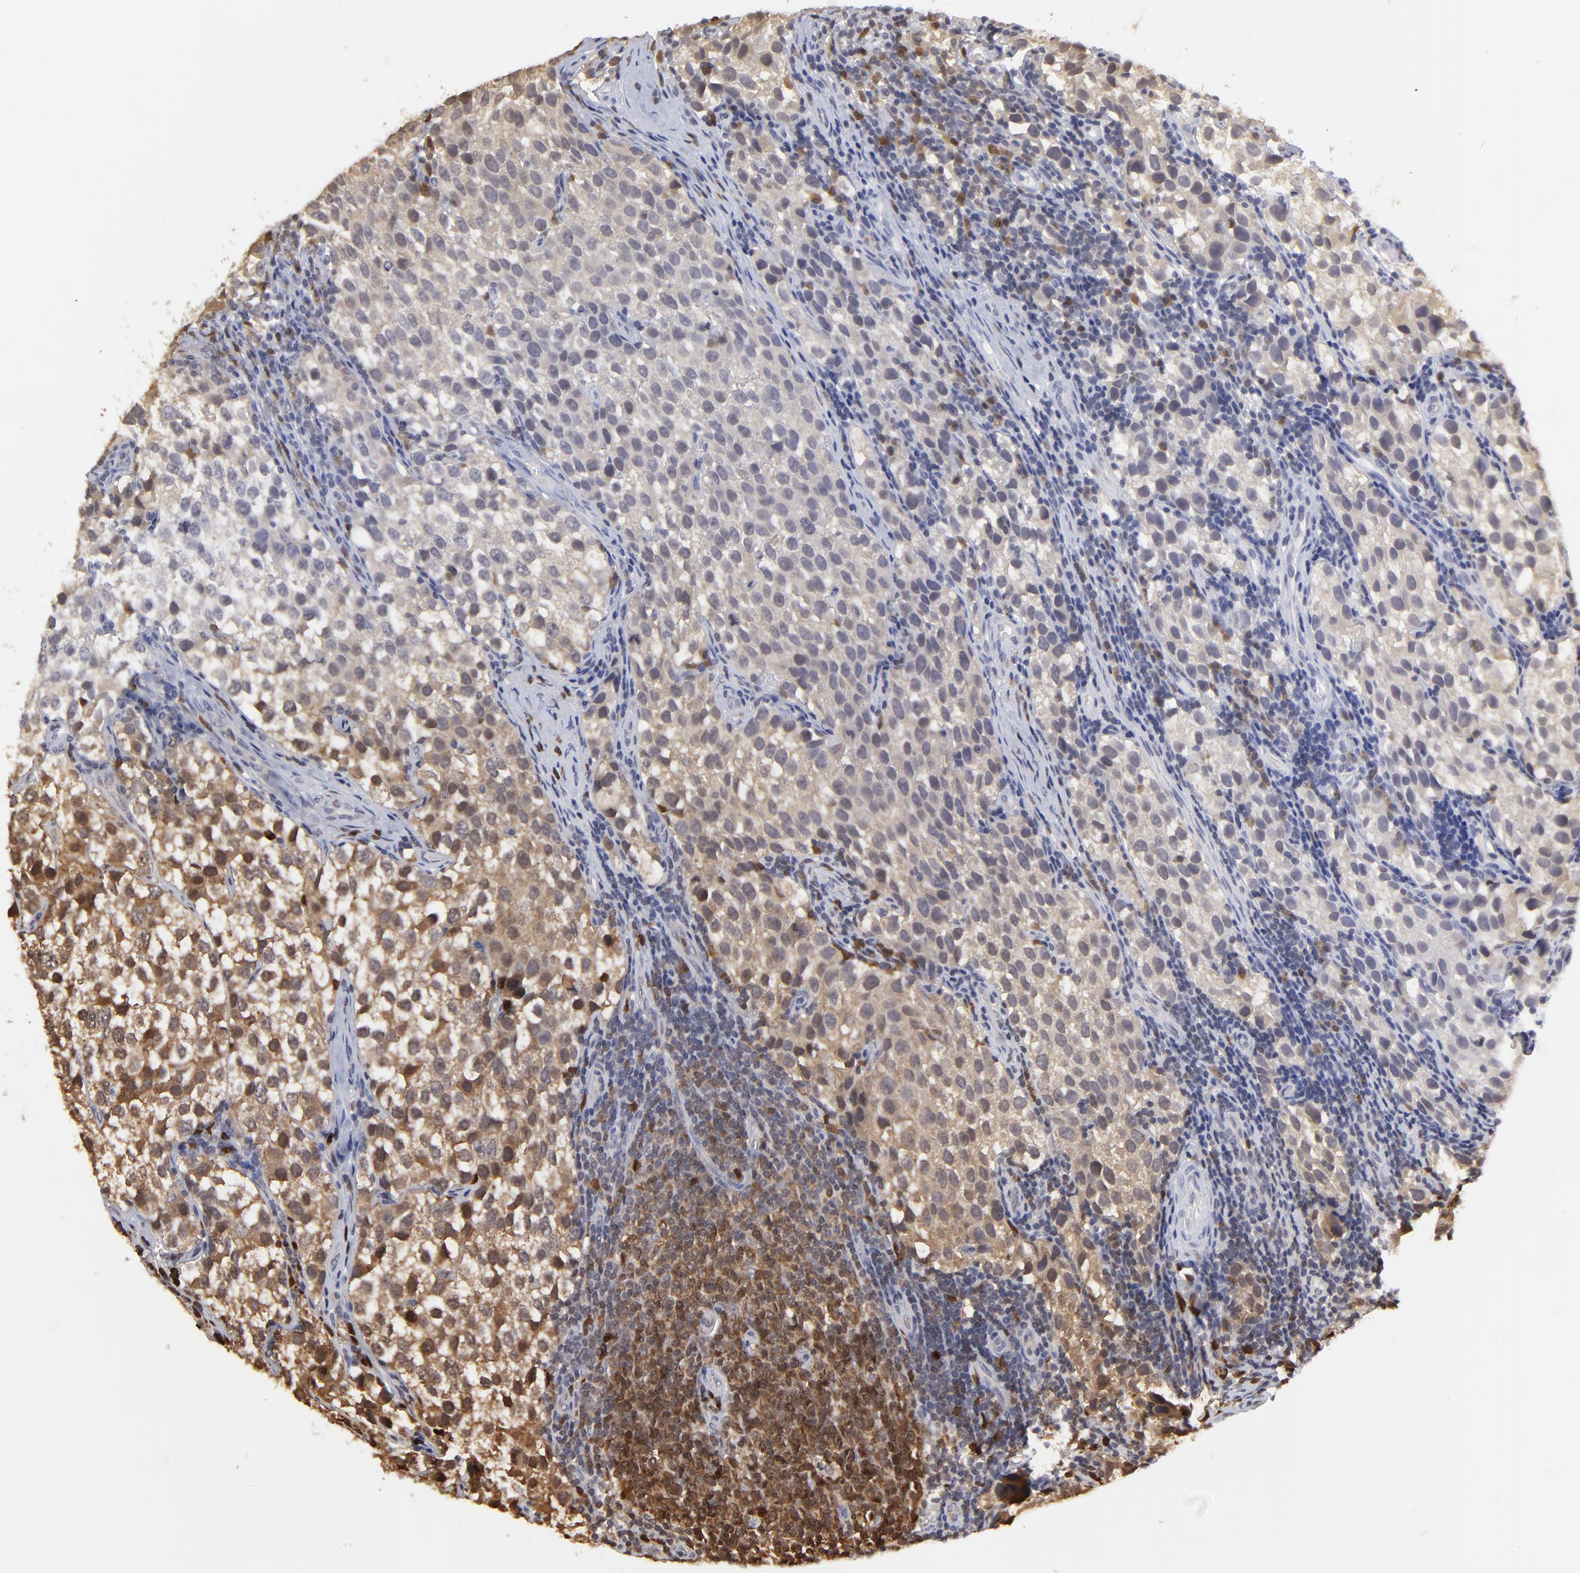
{"staining": {"intensity": "weak", "quantity": "25%-75%", "location": "cytoplasmic/membranous"}, "tissue": "testis cancer", "cell_type": "Tumor cells", "image_type": "cancer", "snomed": [{"axis": "morphology", "description": "Seminoma, NOS"}, {"axis": "topography", "description": "Testis"}], "caption": "A photomicrograph of human testis cancer stained for a protein exhibits weak cytoplasmic/membranous brown staining in tumor cells.", "gene": "CASP3", "patient": {"sex": "male", "age": 39}}